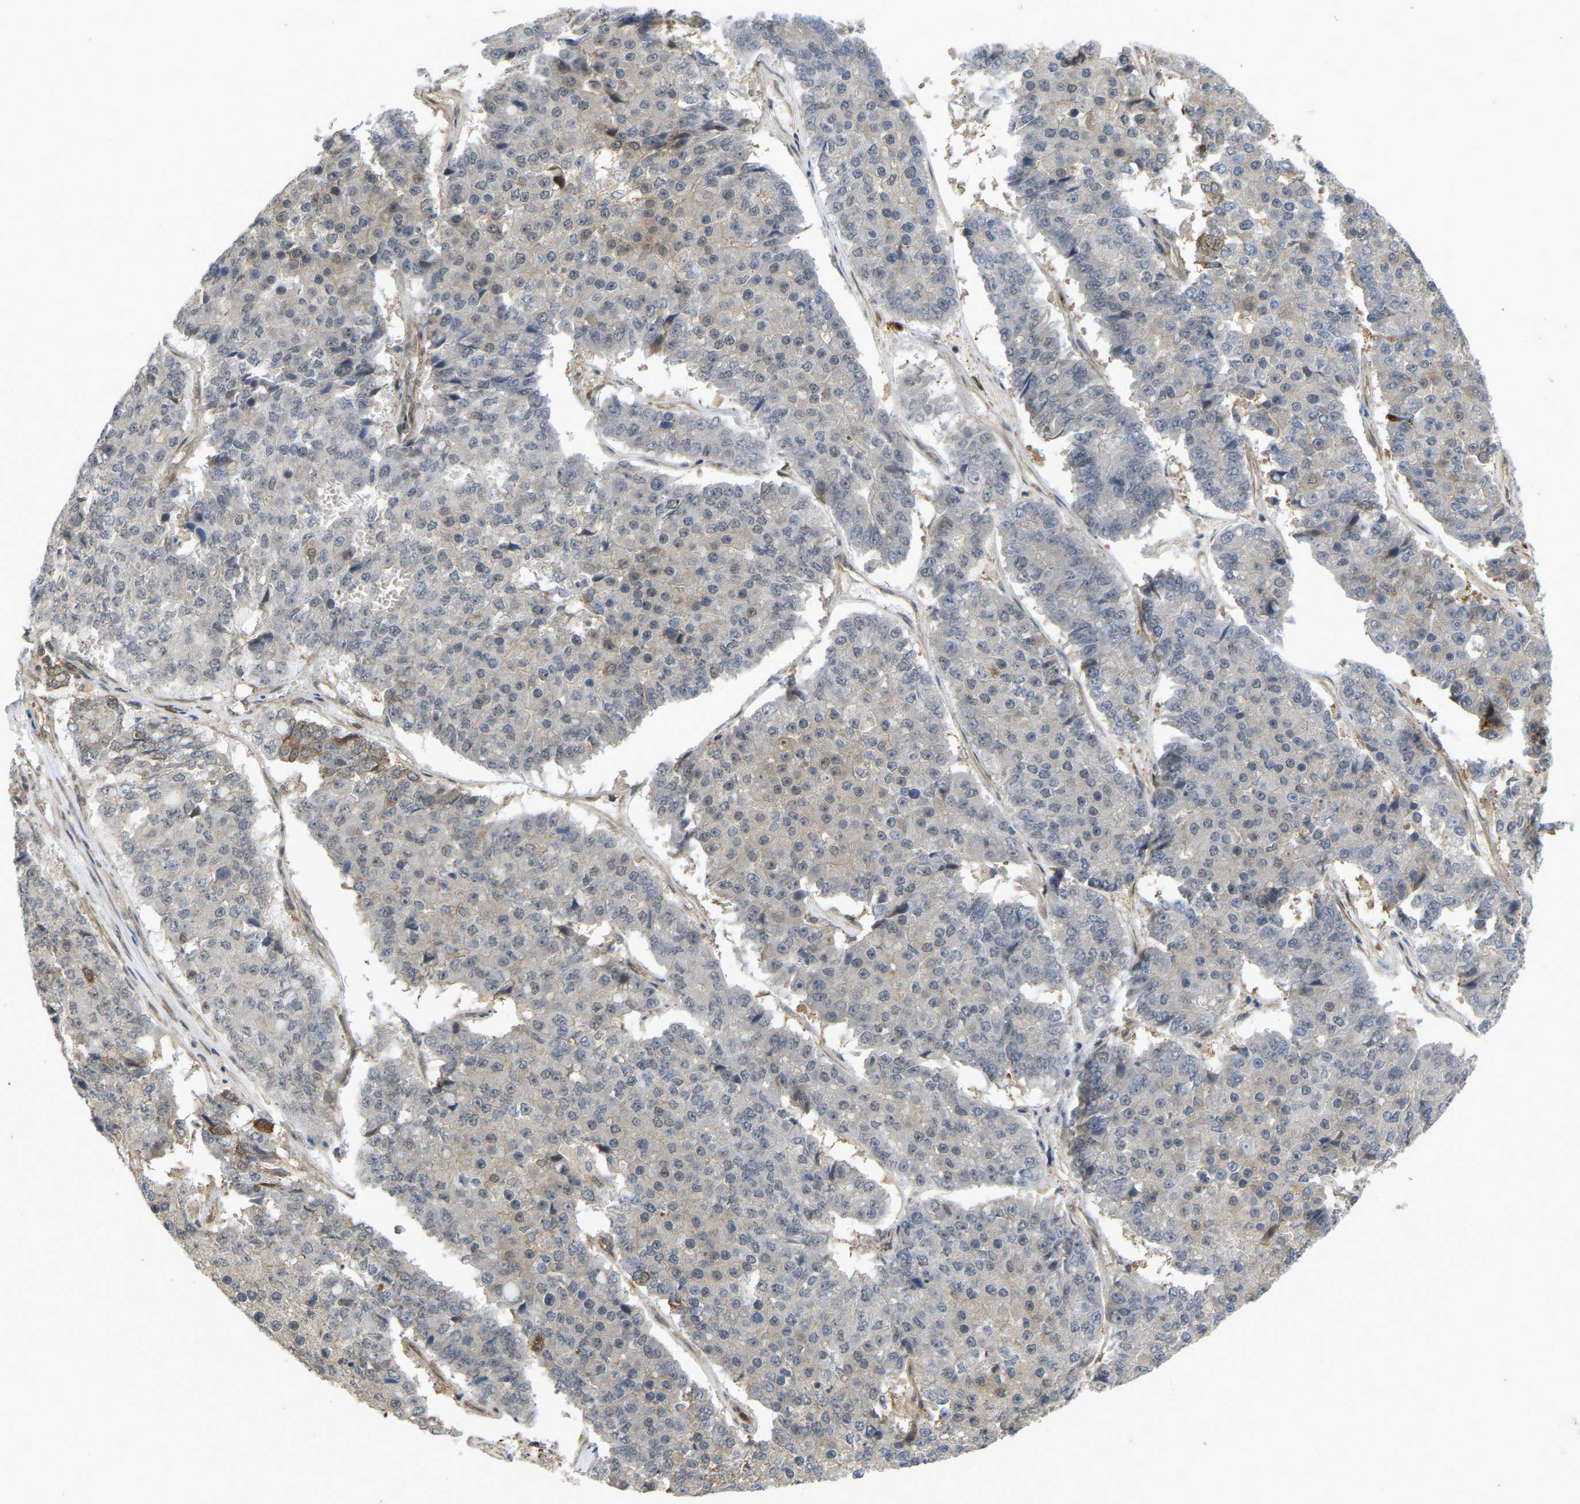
{"staining": {"intensity": "negative", "quantity": "none", "location": "none"}, "tissue": "pancreatic cancer", "cell_type": "Tumor cells", "image_type": "cancer", "snomed": [{"axis": "morphology", "description": "Adenocarcinoma, NOS"}, {"axis": "topography", "description": "Pancreas"}], "caption": "This is an immunohistochemistry micrograph of pancreatic adenocarcinoma. There is no positivity in tumor cells.", "gene": "SERPINB5", "patient": {"sex": "male", "age": 50}}